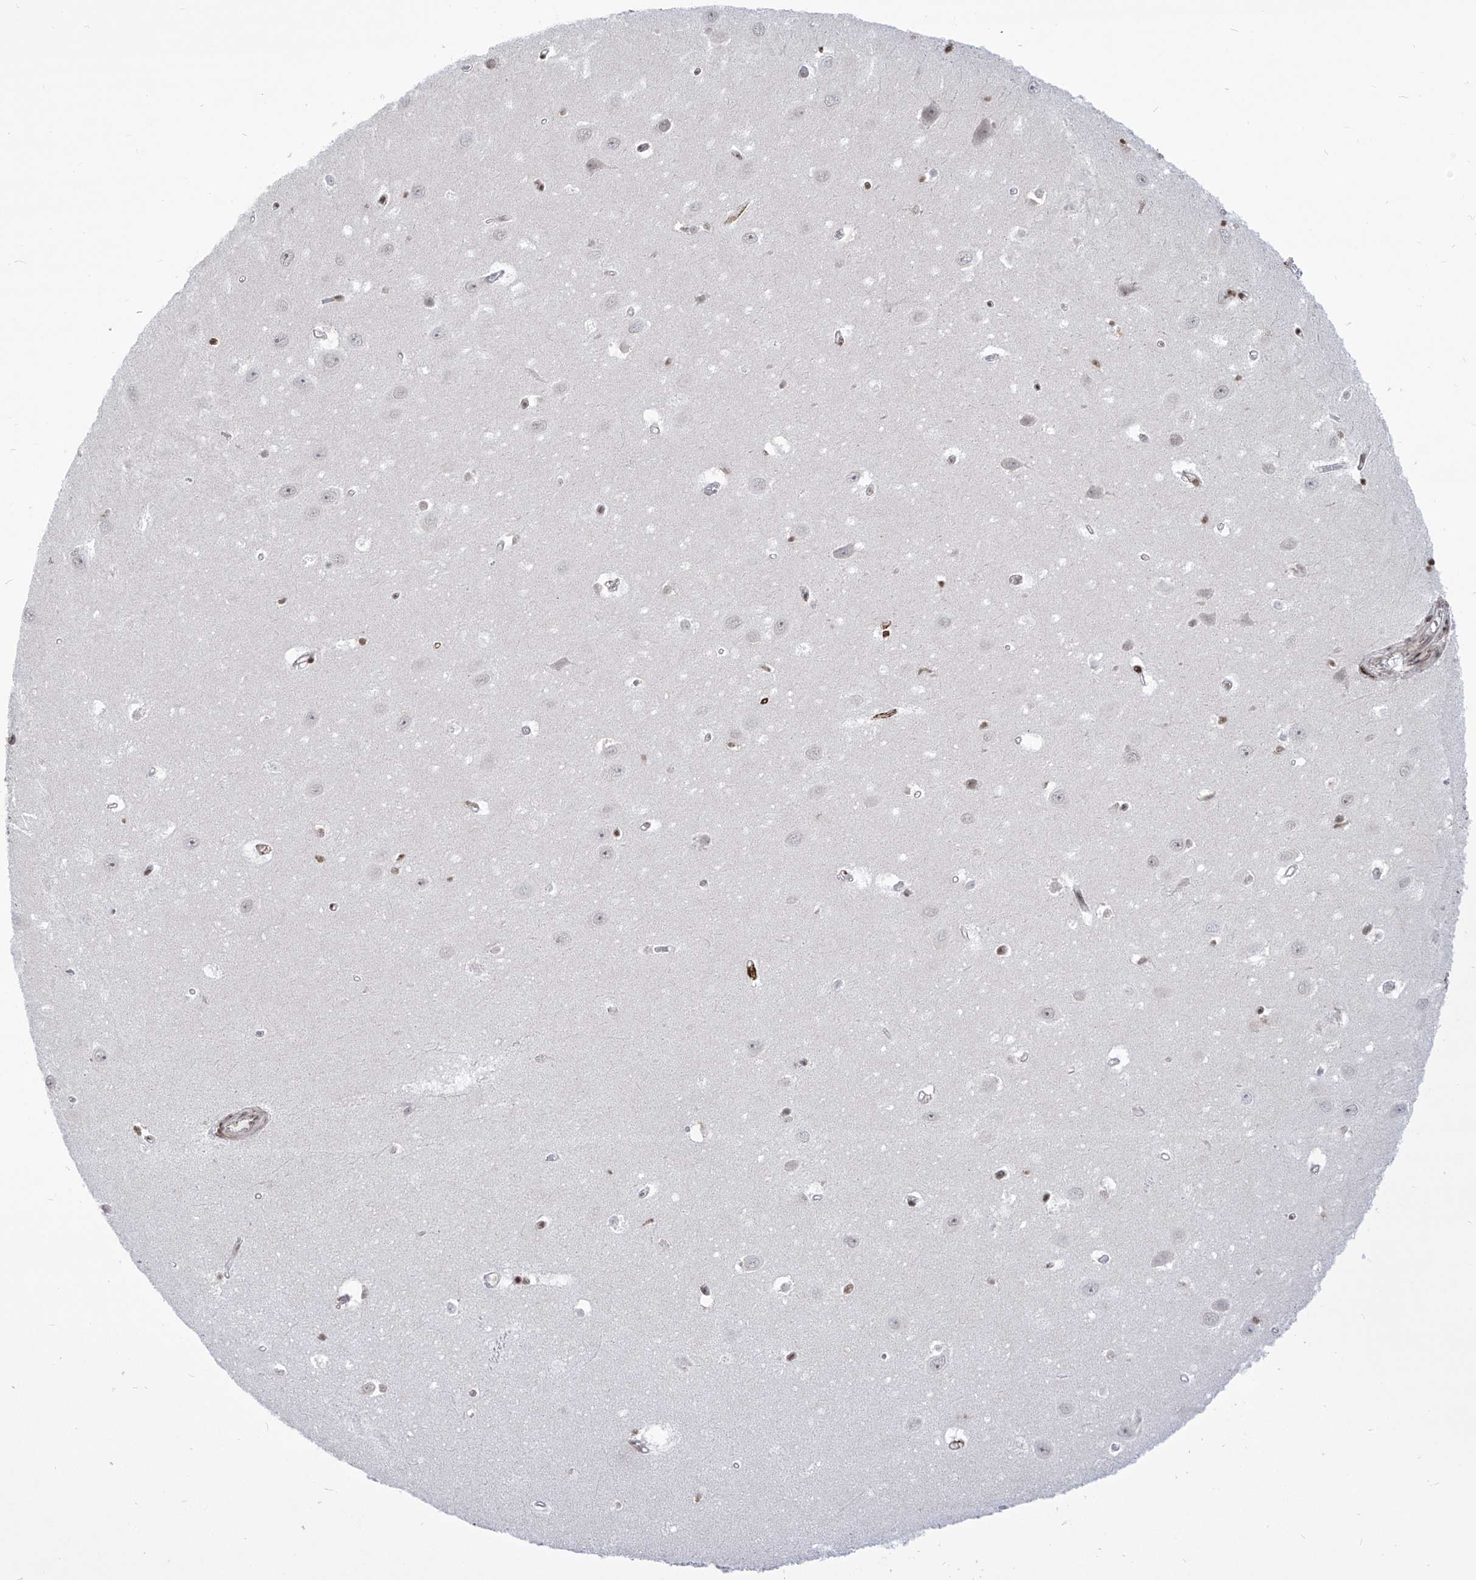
{"staining": {"intensity": "moderate", "quantity": "25%-75%", "location": "nuclear"}, "tissue": "hippocampus", "cell_type": "Glial cells", "image_type": "normal", "snomed": [{"axis": "morphology", "description": "Normal tissue, NOS"}, {"axis": "topography", "description": "Hippocampus"}], "caption": "A medium amount of moderate nuclear expression is identified in approximately 25%-75% of glial cells in unremarkable hippocampus. (Stains: DAB in brown, nuclei in blue, Microscopy: brightfield microscopy at high magnification).", "gene": "CEP290", "patient": {"sex": "female", "age": 64}}